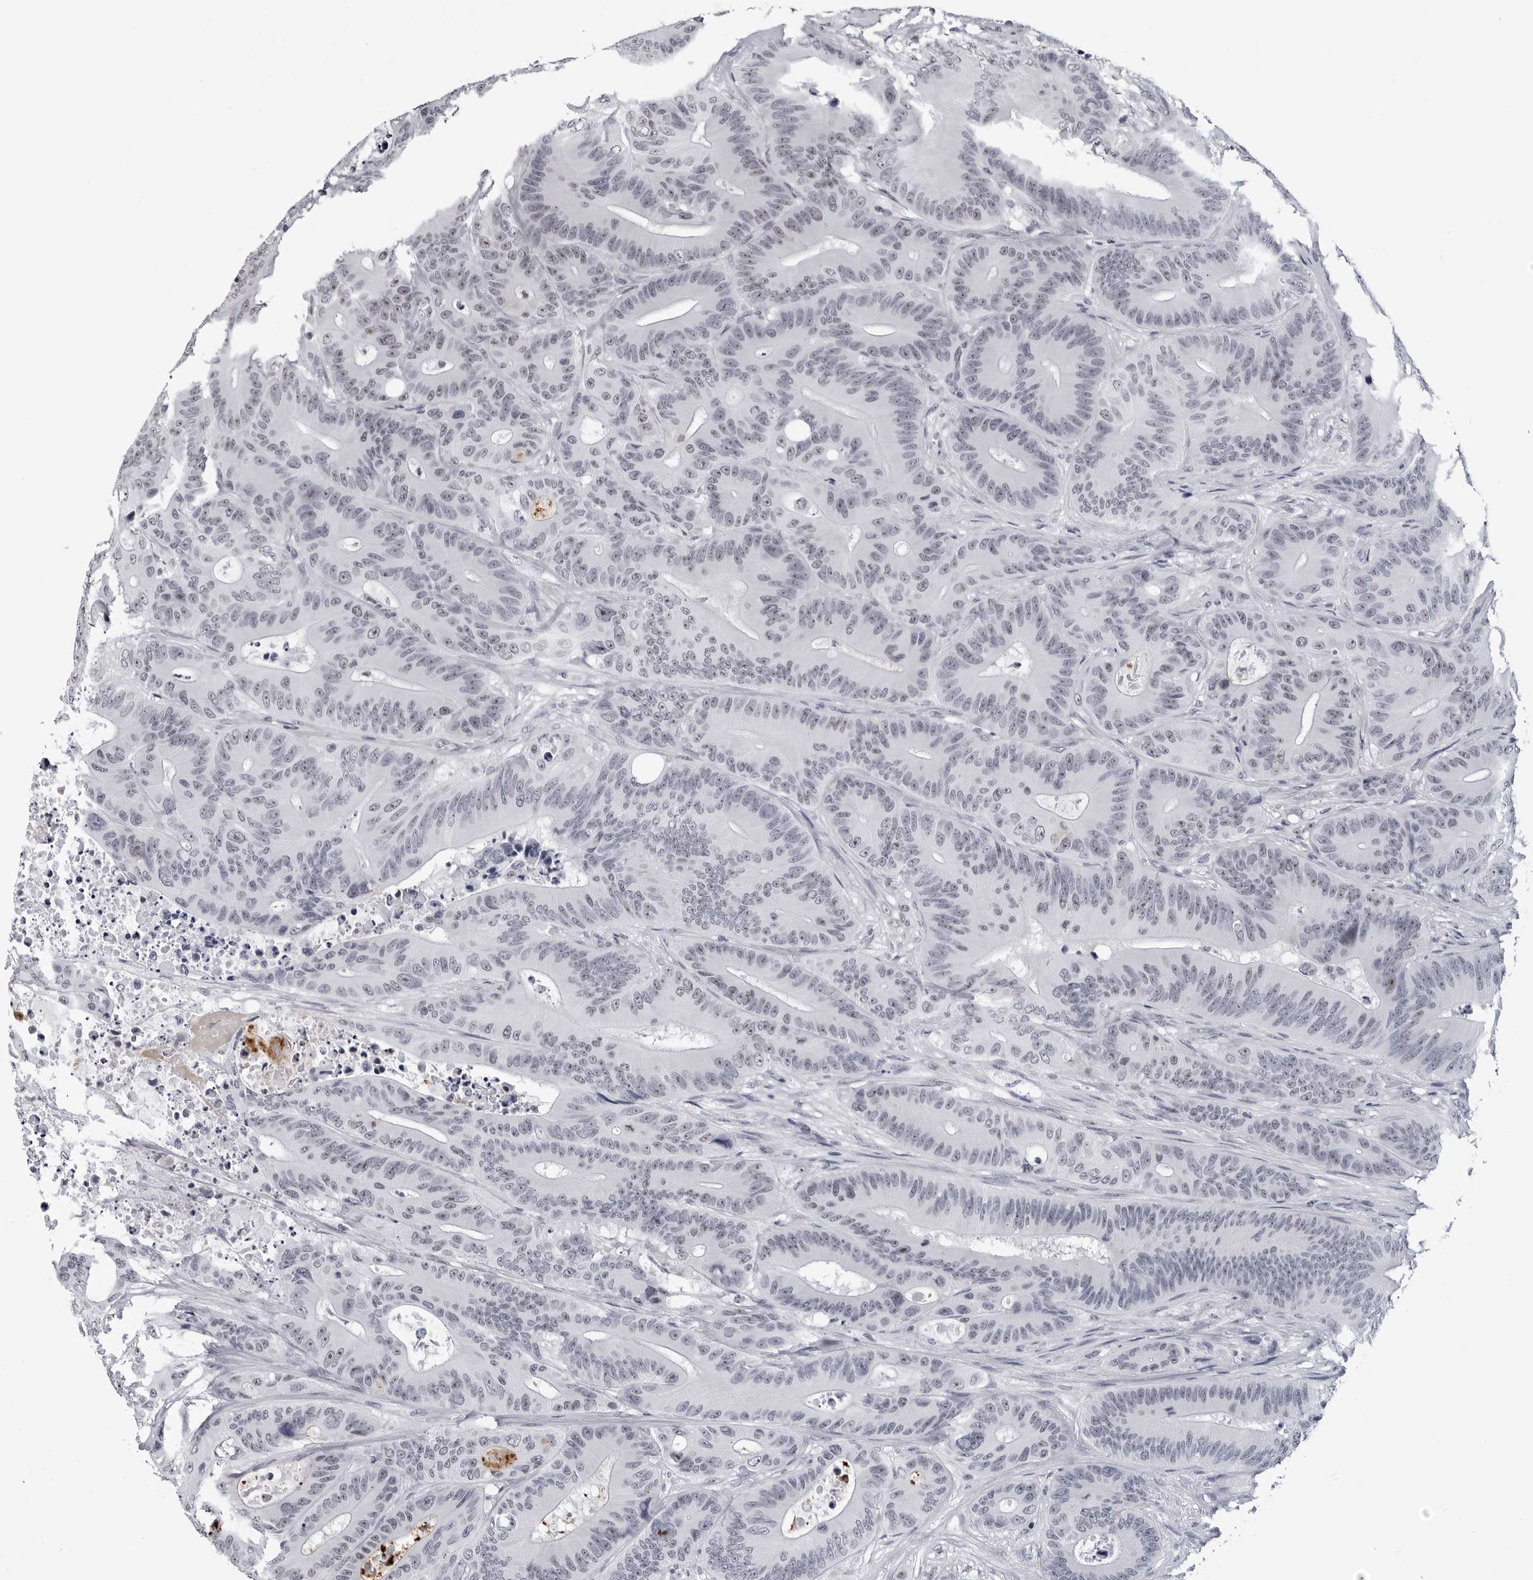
{"staining": {"intensity": "moderate", "quantity": "<25%", "location": "nuclear"}, "tissue": "colorectal cancer", "cell_type": "Tumor cells", "image_type": "cancer", "snomed": [{"axis": "morphology", "description": "Adenocarcinoma, NOS"}, {"axis": "topography", "description": "Colon"}], "caption": "IHC (DAB) staining of colorectal cancer (adenocarcinoma) shows moderate nuclear protein expression in about <25% of tumor cells. (DAB = brown stain, brightfield microscopy at high magnification).", "gene": "GNL2", "patient": {"sex": "male", "age": 83}}